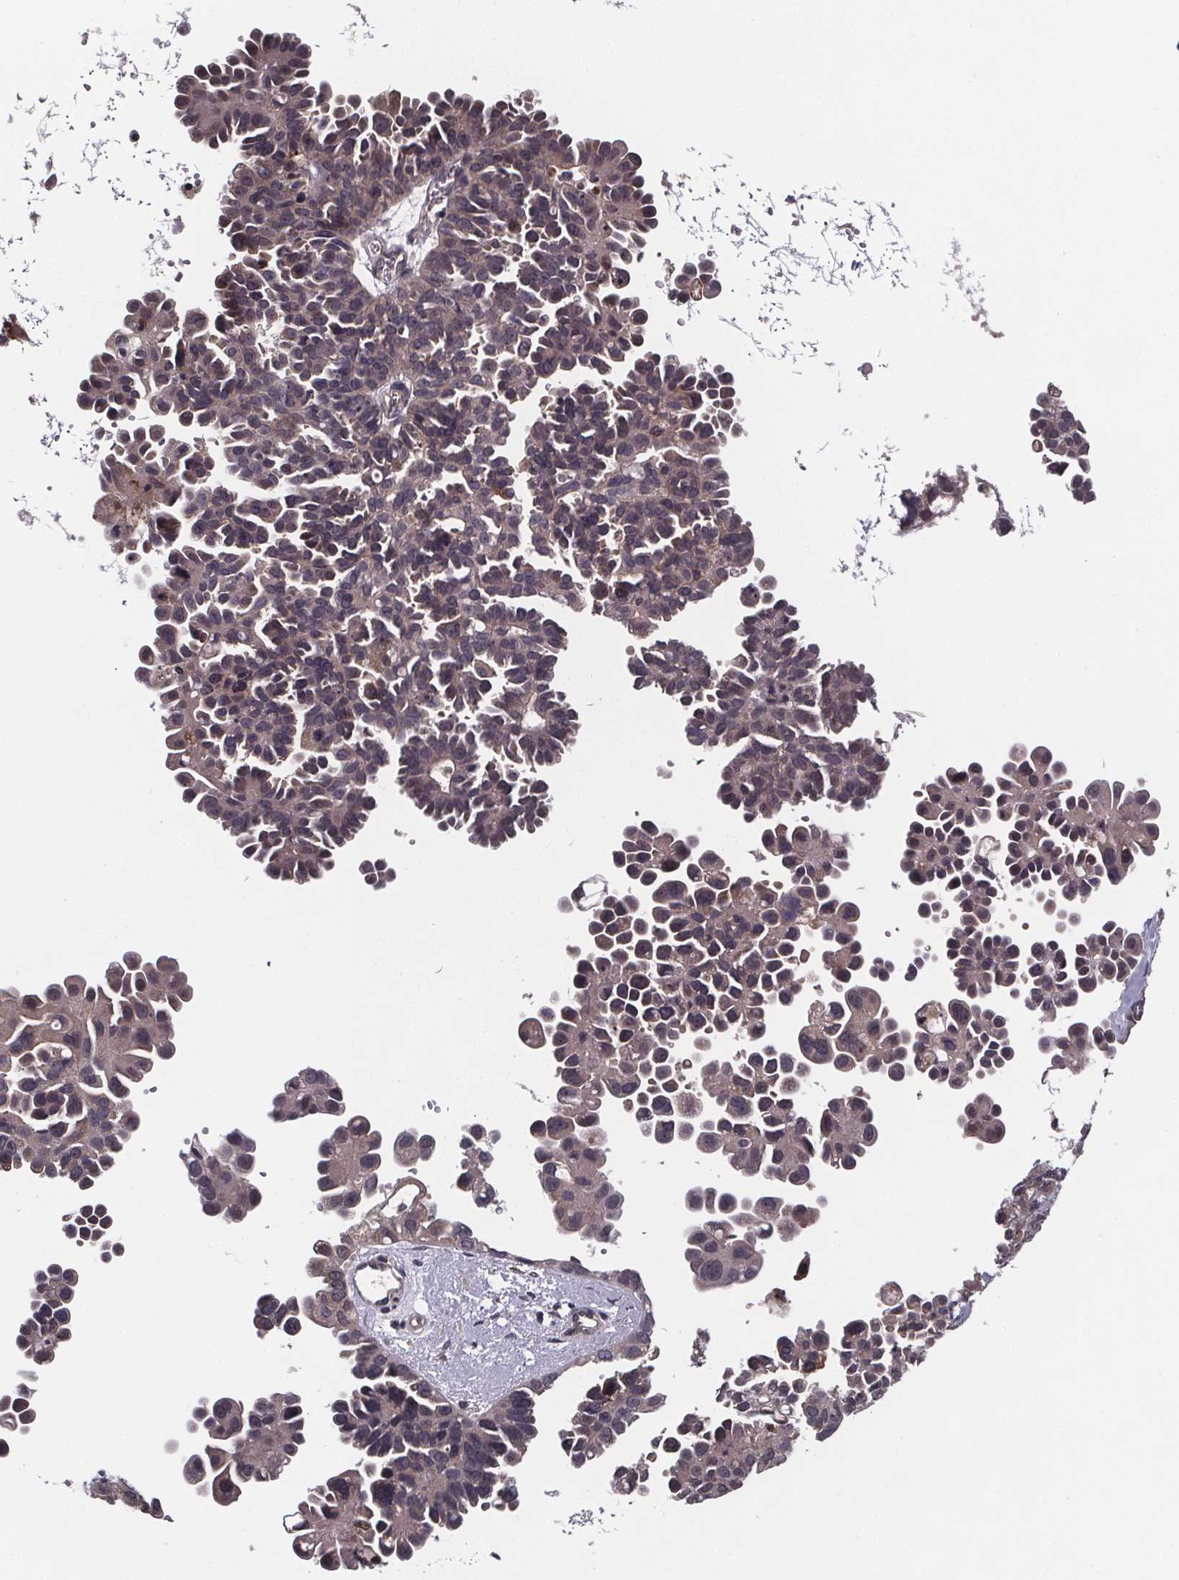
{"staining": {"intensity": "weak", "quantity": ">75%", "location": "cytoplasmic/membranous"}, "tissue": "ovarian cancer", "cell_type": "Tumor cells", "image_type": "cancer", "snomed": [{"axis": "morphology", "description": "Cystadenocarcinoma, serous, NOS"}, {"axis": "topography", "description": "Ovary"}], "caption": "A brown stain highlights weak cytoplasmic/membranous expression of a protein in human ovarian serous cystadenocarcinoma tumor cells.", "gene": "SAT1", "patient": {"sex": "female", "age": 53}}